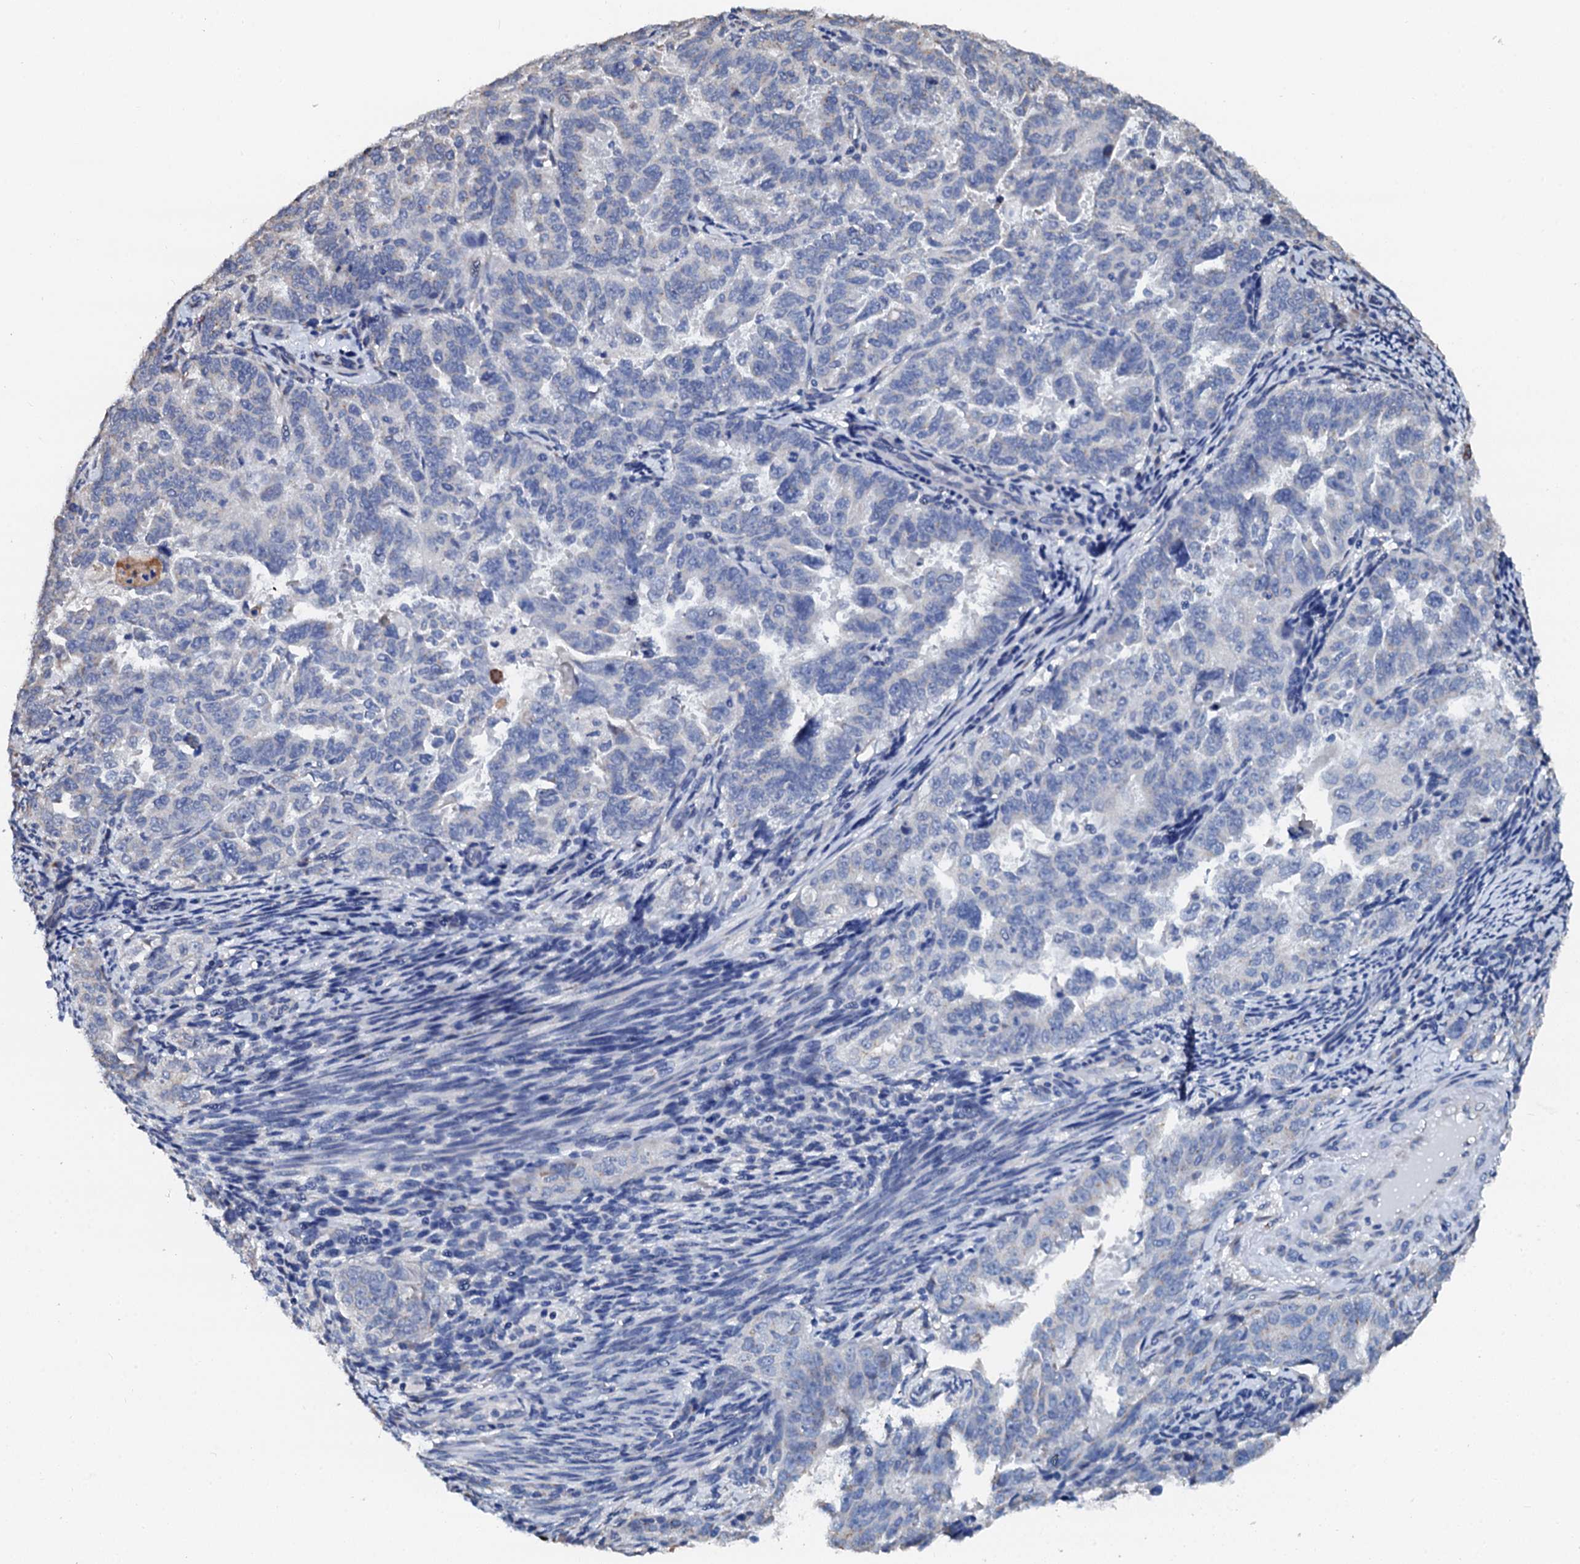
{"staining": {"intensity": "negative", "quantity": "none", "location": "none"}, "tissue": "endometrial cancer", "cell_type": "Tumor cells", "image_type": "cancer", "snomed": [{"axis": "morphology", "description": "Adenocarcinoma, NOS"}, {"axis": "topography", "description": "Endometrium"}], "caption": "Immunohistochemistry photomicrograph of neoplastic tissue: endometrial adenocarcinoma stained with DAB (3,3'-diaminobenzidine) reveals no significant protein positivity in tumor cells.", "gene": "AKAP3", "patient": {"sex": "female", "age": 65}}